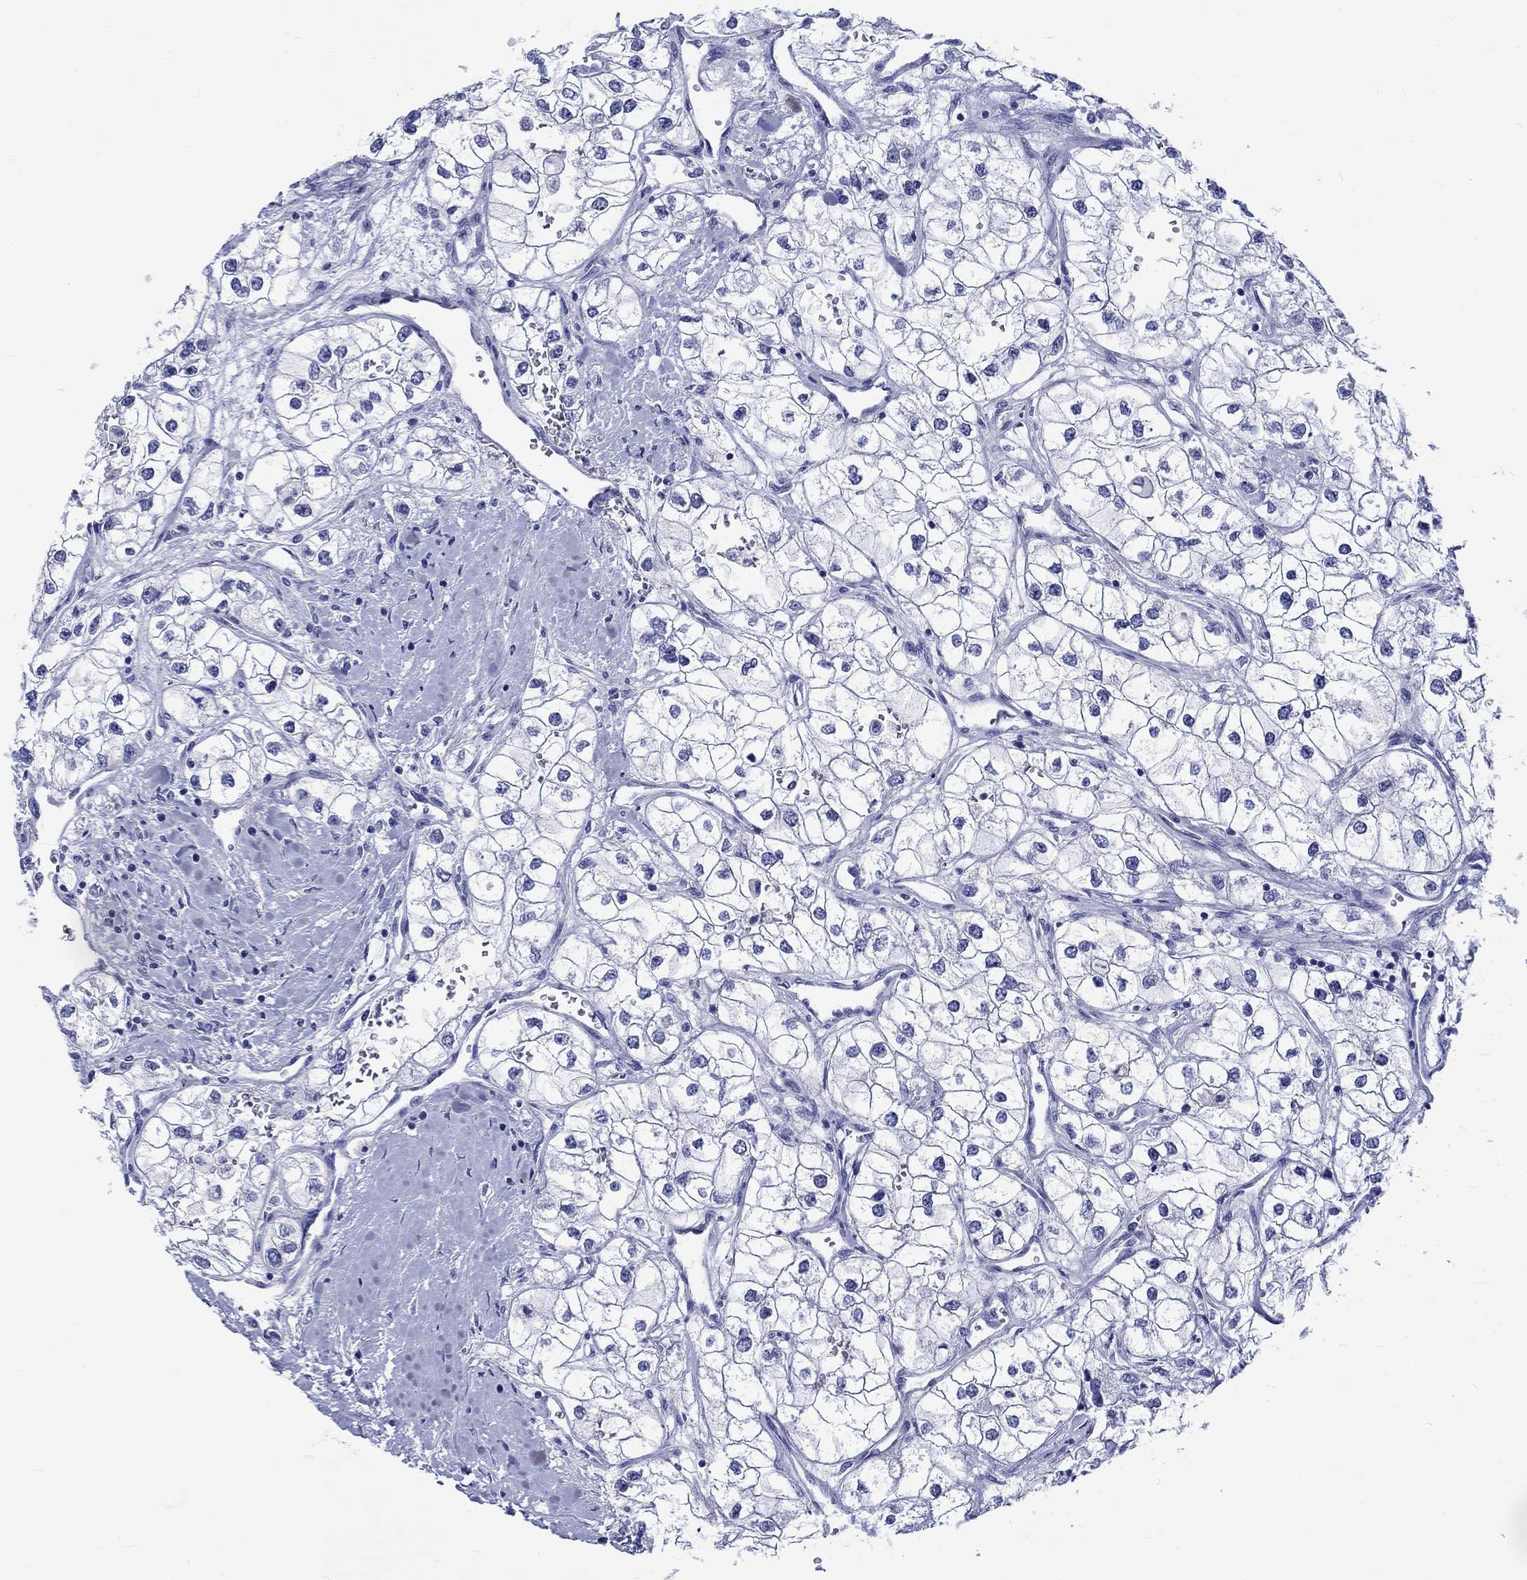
{"staining": {"intensity": "negative", "quantity": "none", "location": "none"}, "tissue": "renal cancer", "cell_type": "Tumor cells", "image_type": "cancer", "snomed": [{"axis": "morphology", "description": "Adenocarcinoma, NOS"}, {"axis": "topography", "description": "Kidney"}], "caption": "Renal cancer was stained to show a protein in brown. There is no significant staining in tumor cells.", "gene": "SH2D7", "patient": {"sex": "male", "age": 59}}